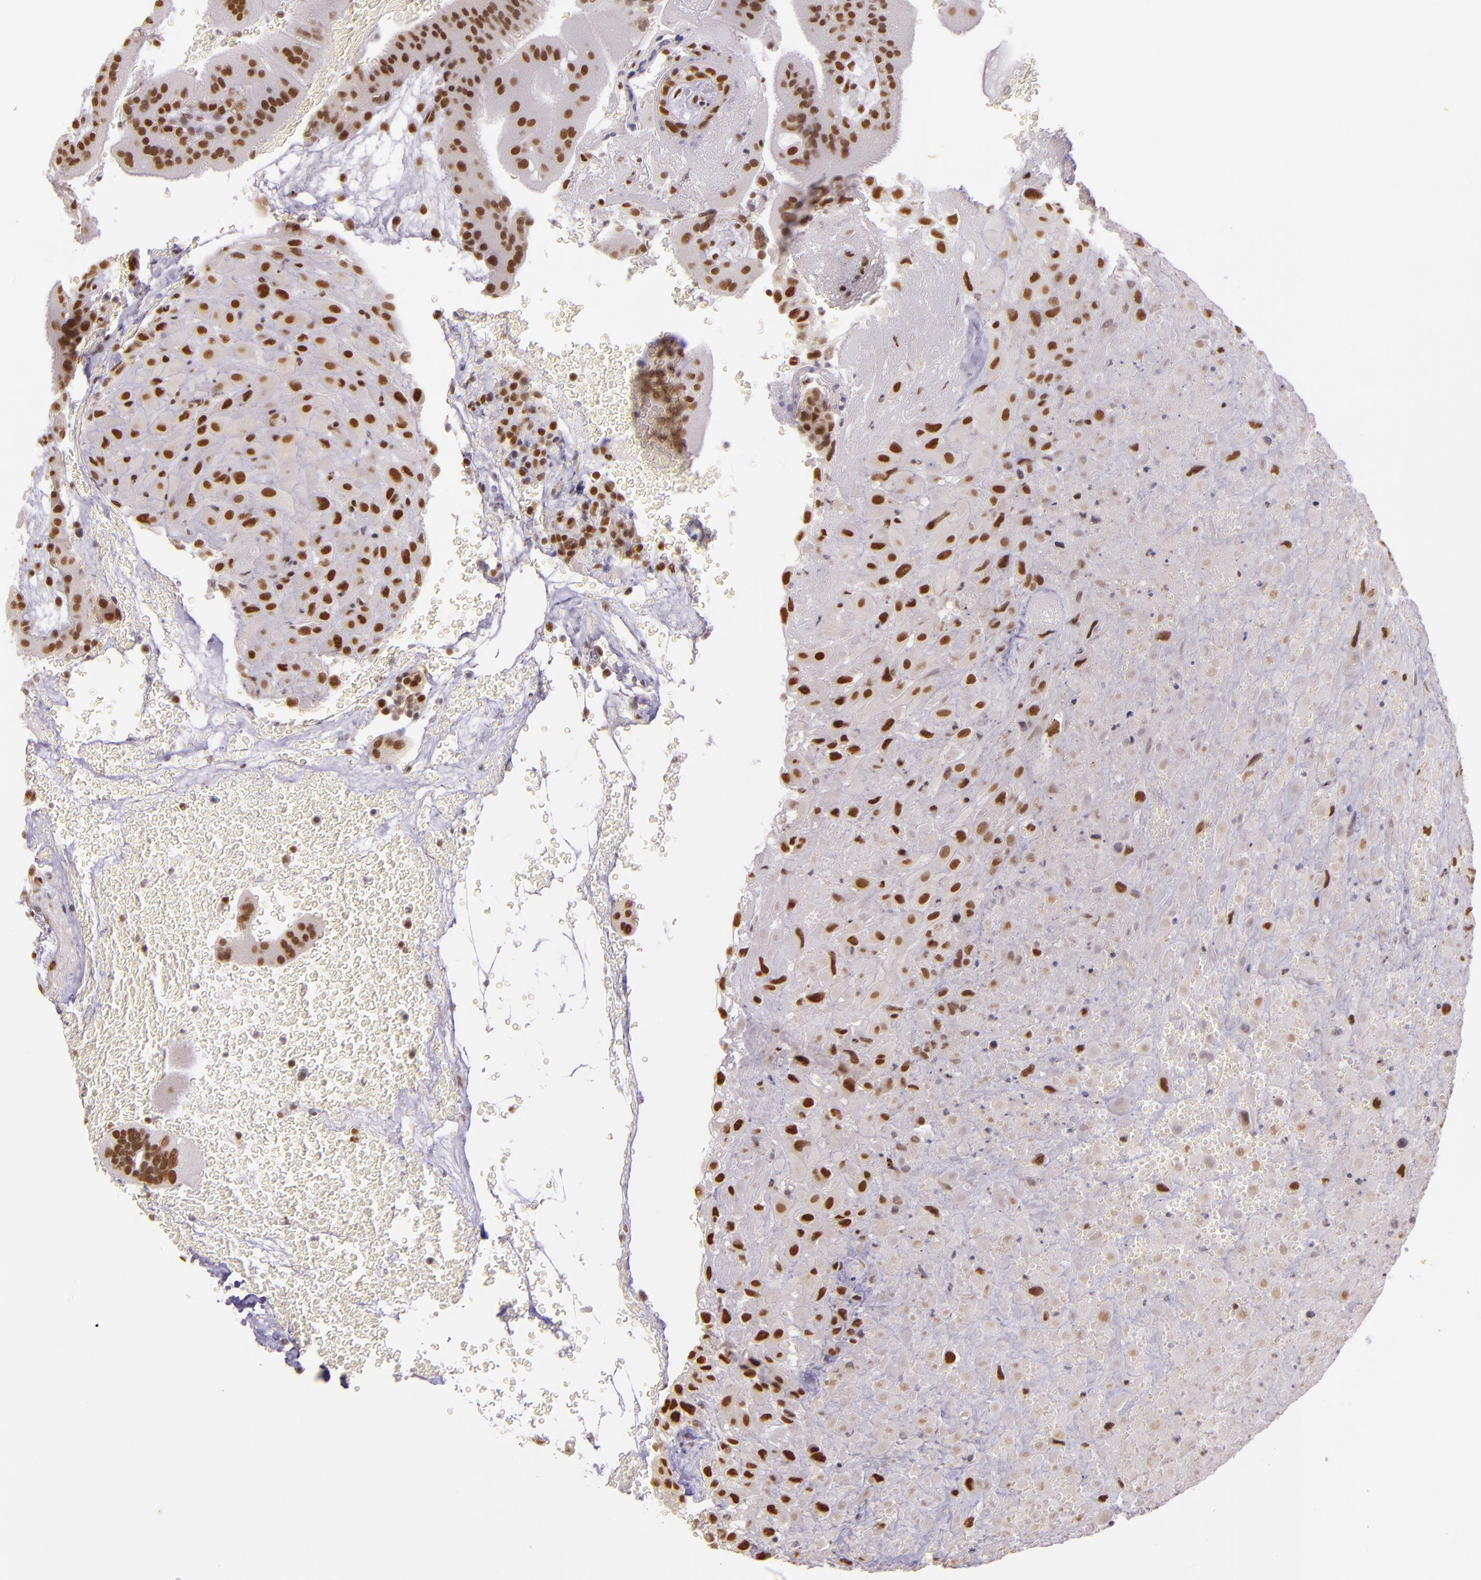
{"staining": {"intensity": "strong", "quantity": ">75%", "location": "nuclear"}, "tissue": "placenta", "cell_type": "Decidual cells", "image_type": "normal", "snomed": [{"axis": "morphology", "description": "Normal tissue, NOS"}, {"axis": "topography", "description": "Placenta"}], "caption": "Protein staining of benign placenta reveals strong nuclear expression in about >75% of decidual cells. (brown staining indicates protein expression, while blue staining denotes nuclei).", "gene": "USF1", "patient": {"sex": "female", "age": 19}}